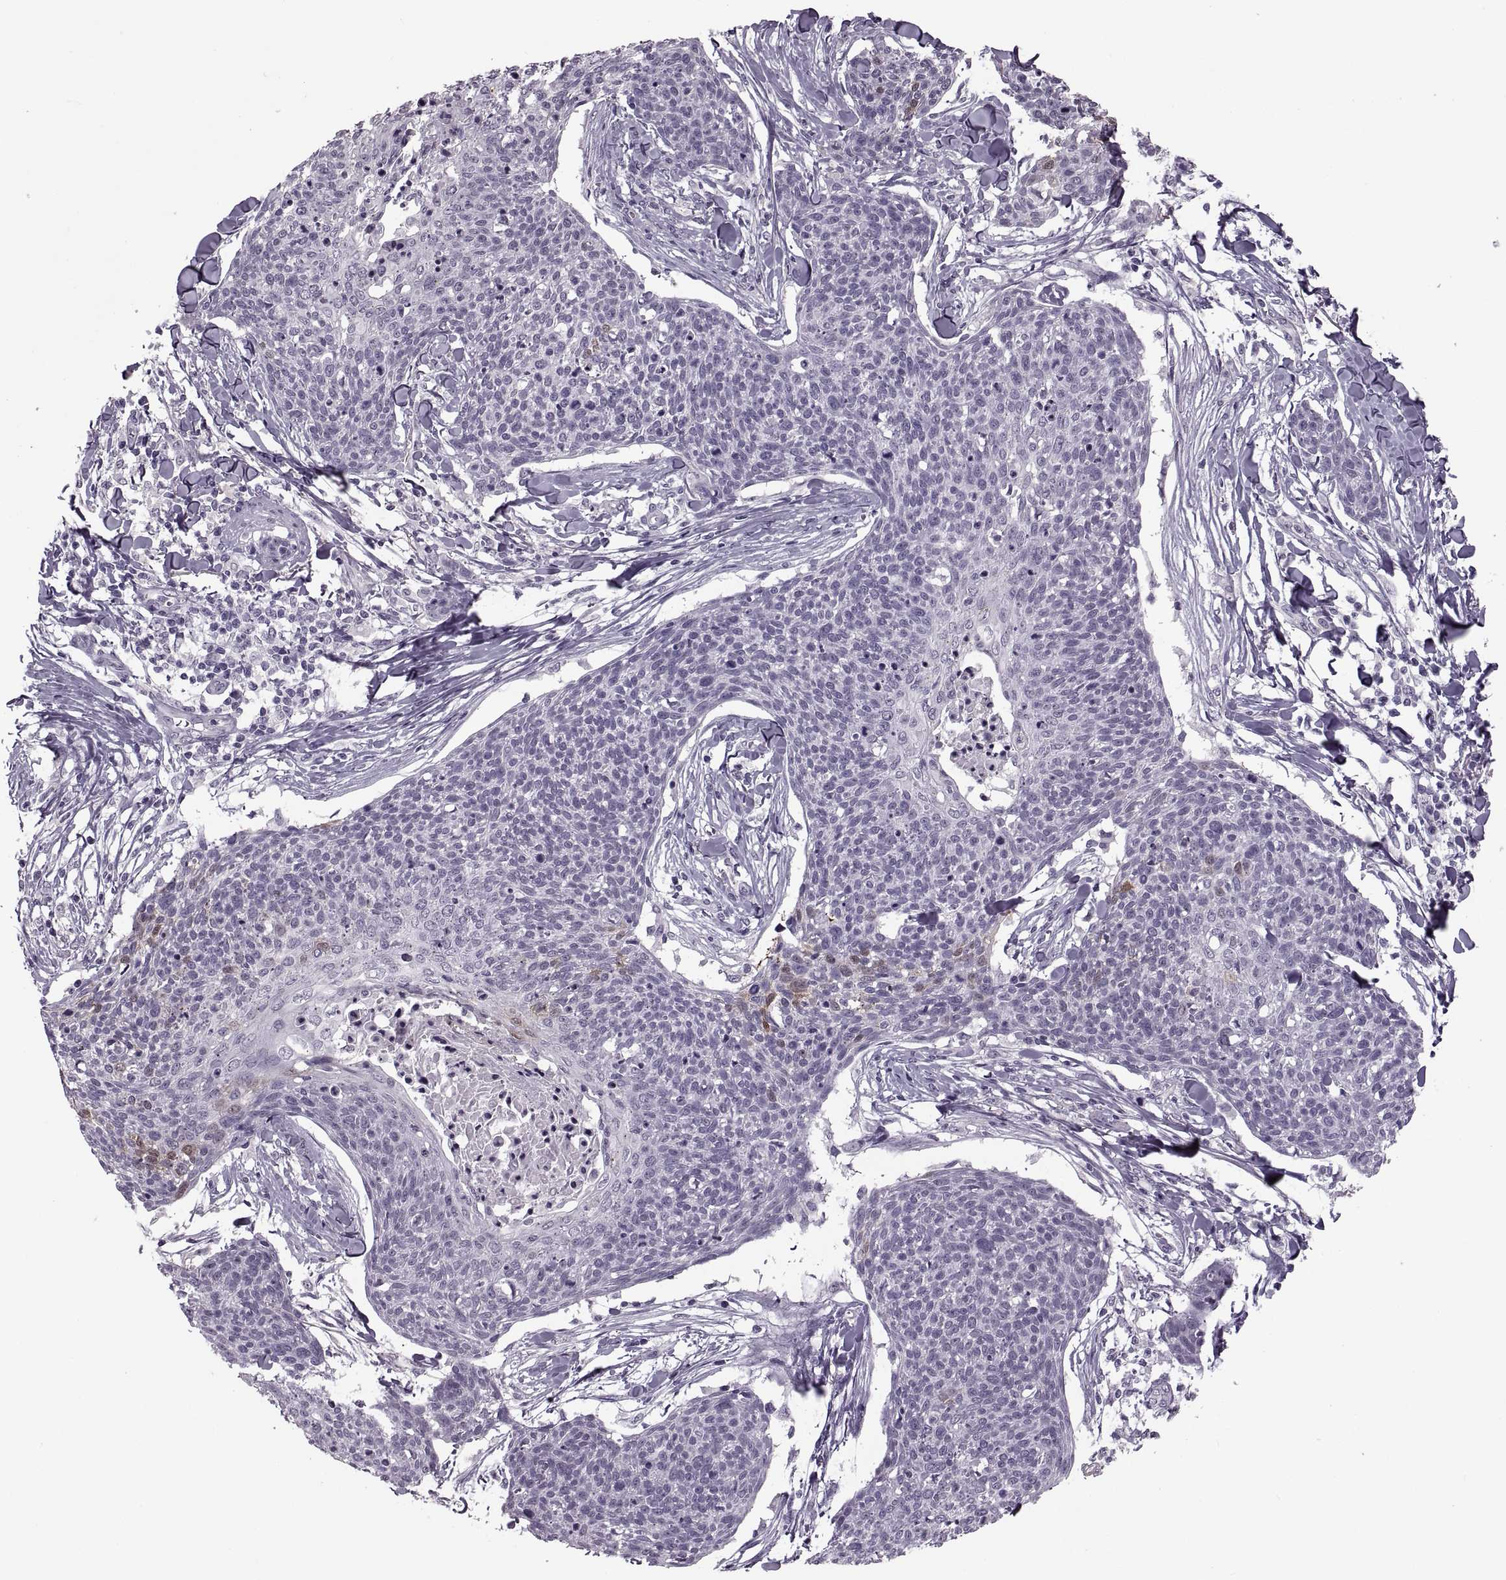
{"staining": {"intensity": "weak", "quantity": "<25%", "location": "cytoplasmic/membranous,nuclear"}, "tissue": "skin cancer", "cell_type": "Tumor cells", "image_type": "cancer", "snomed": [{"axis": "morphology", "description": "Squamous cell carcinoma, NOS"}, {"axis": "topography", "description": "Skin"}, {"axis": "topography", "description": "Vulva"}], "caption": "A high-resolution histopathology image shows immunohistochemistry (IHC) staining of skin cancer (squamous cell carcinoma), which reveals no significant positivity in tumor cells. (DAB (3,3'-diaminobenzidine) immunohistochemistry visualized using brightfield microscopy, high magnification).", "gene": "PAGE5", "patient": {"sex": "female", "age": 75}}